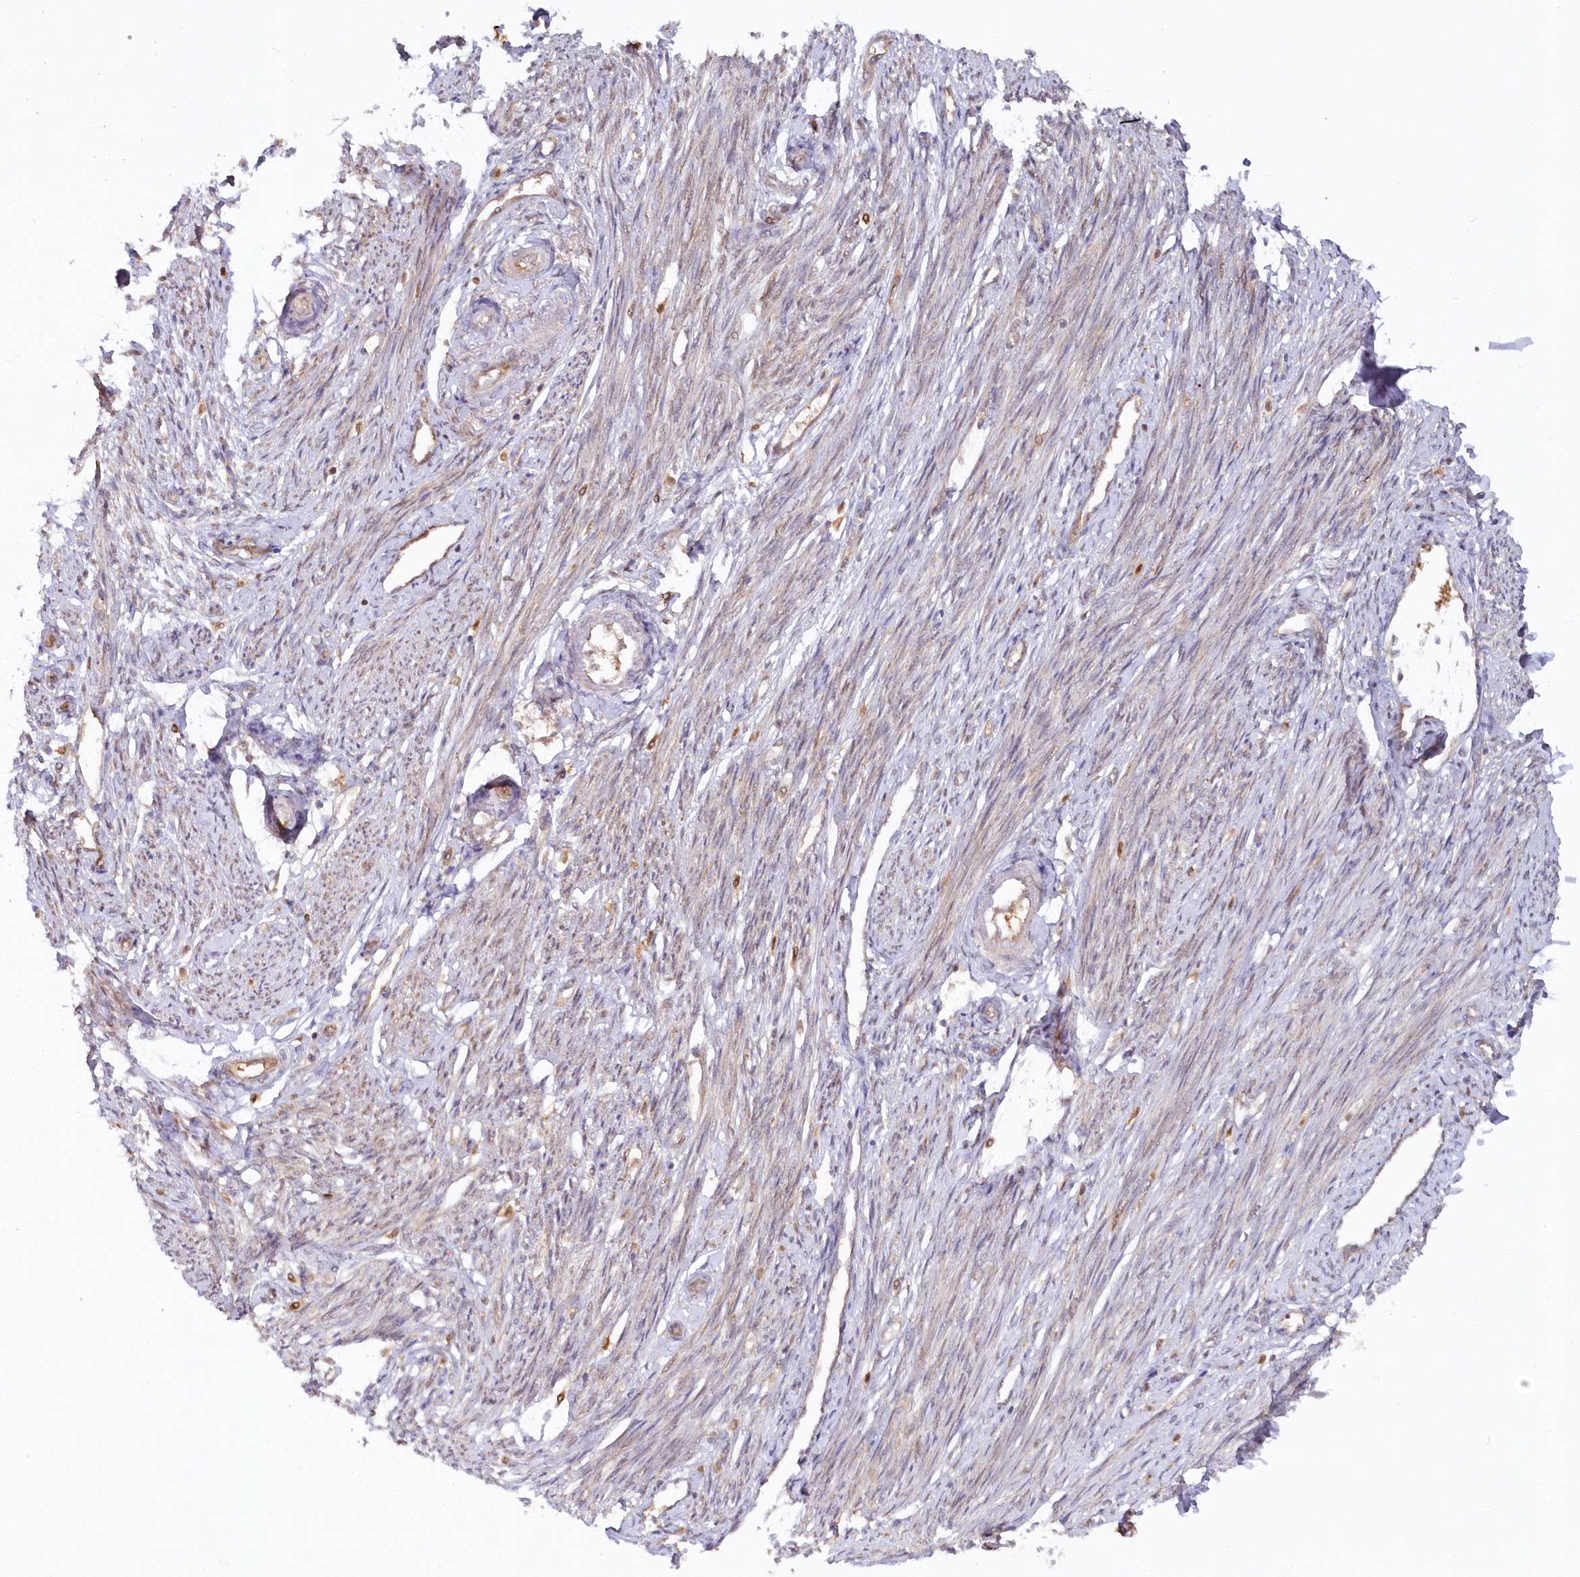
{"staining": {"intensity": "negative", "quantity": "none", "location": "none"}, "tissue": "endometrium", "cell_type": "Cells in endometrial stroma", "image_type": "normal", "snomed": [{"axis": "morphology", "description": "Normal tissue, NOS"}, {"axis": "topography", "description": "Endometrium"}], "caption": "IHC image of benign endometrium stained for a protein (brown), which demonstrates no positivity in cells in endometrial stroma. The staining was performed using DAB (3,3'-diaminobenzidine) to visualize the protein expression in brown, while the nuclei were stained in blue with hematoxylin (Magnification: 20x).", "gene": "GBE1", "patient": {"sex": "female", "age": 56}}